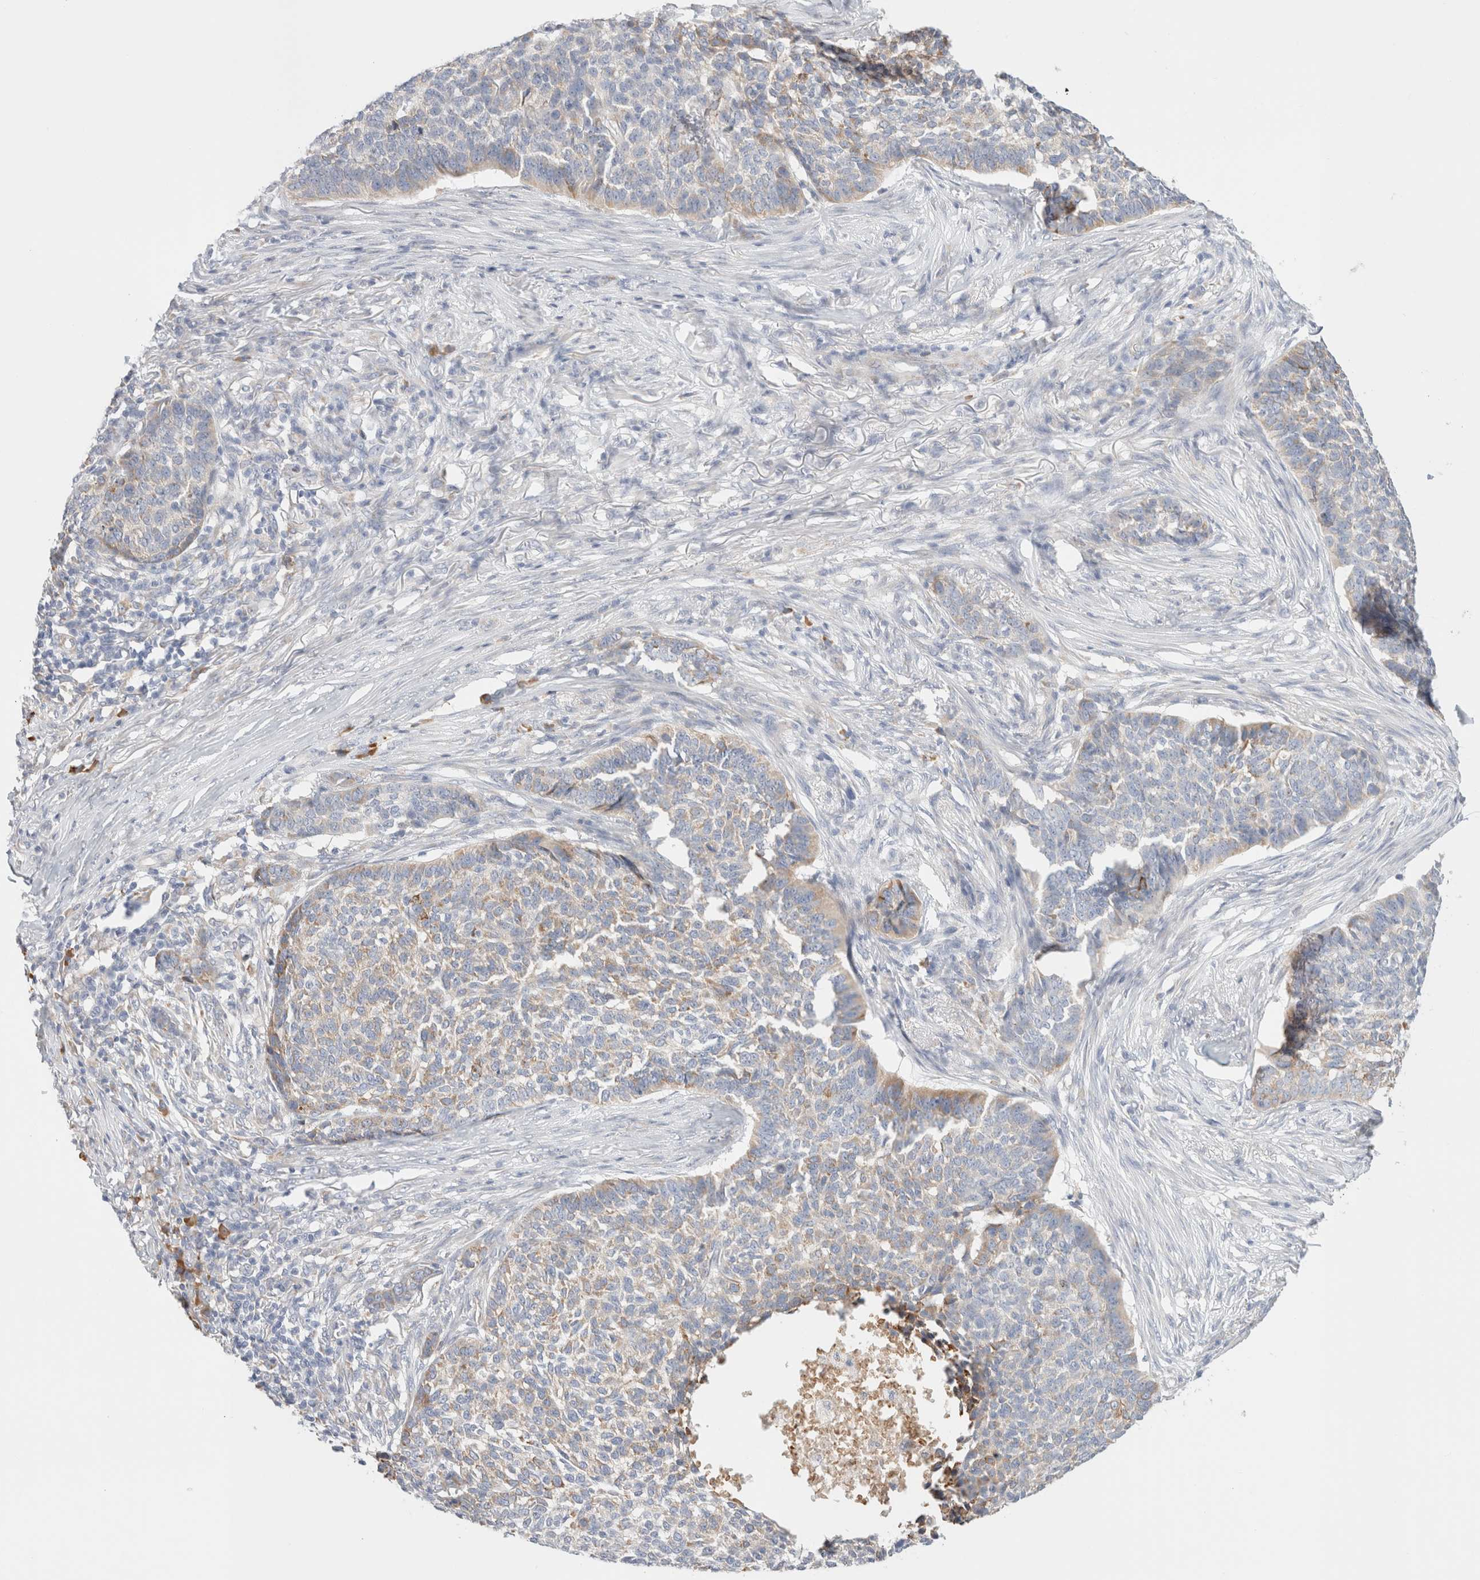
{"staining": {"intensity": "weak", "quantity": "25%-75%", "location": "cytoplasmic/membranous"}, "tissue": "skin cancer", "cell_type": "Tumor cells", "image_type": "cancer", "snomed": [{"axis": "morphology", "description": "Basal cell carcinoma"}, {"axis": "topography", "description": "Skin"}], "caption": "Brown immunohistochemical staining in human skin cancer shows weak cytoplasmic/membranous positivity in about 25%-75% of tumor cells. Ihc stains the protein of interest in brown and the nuclei are stained blue.", "gene": "CSK", "patient": {"sex": "male", "age": 85}}